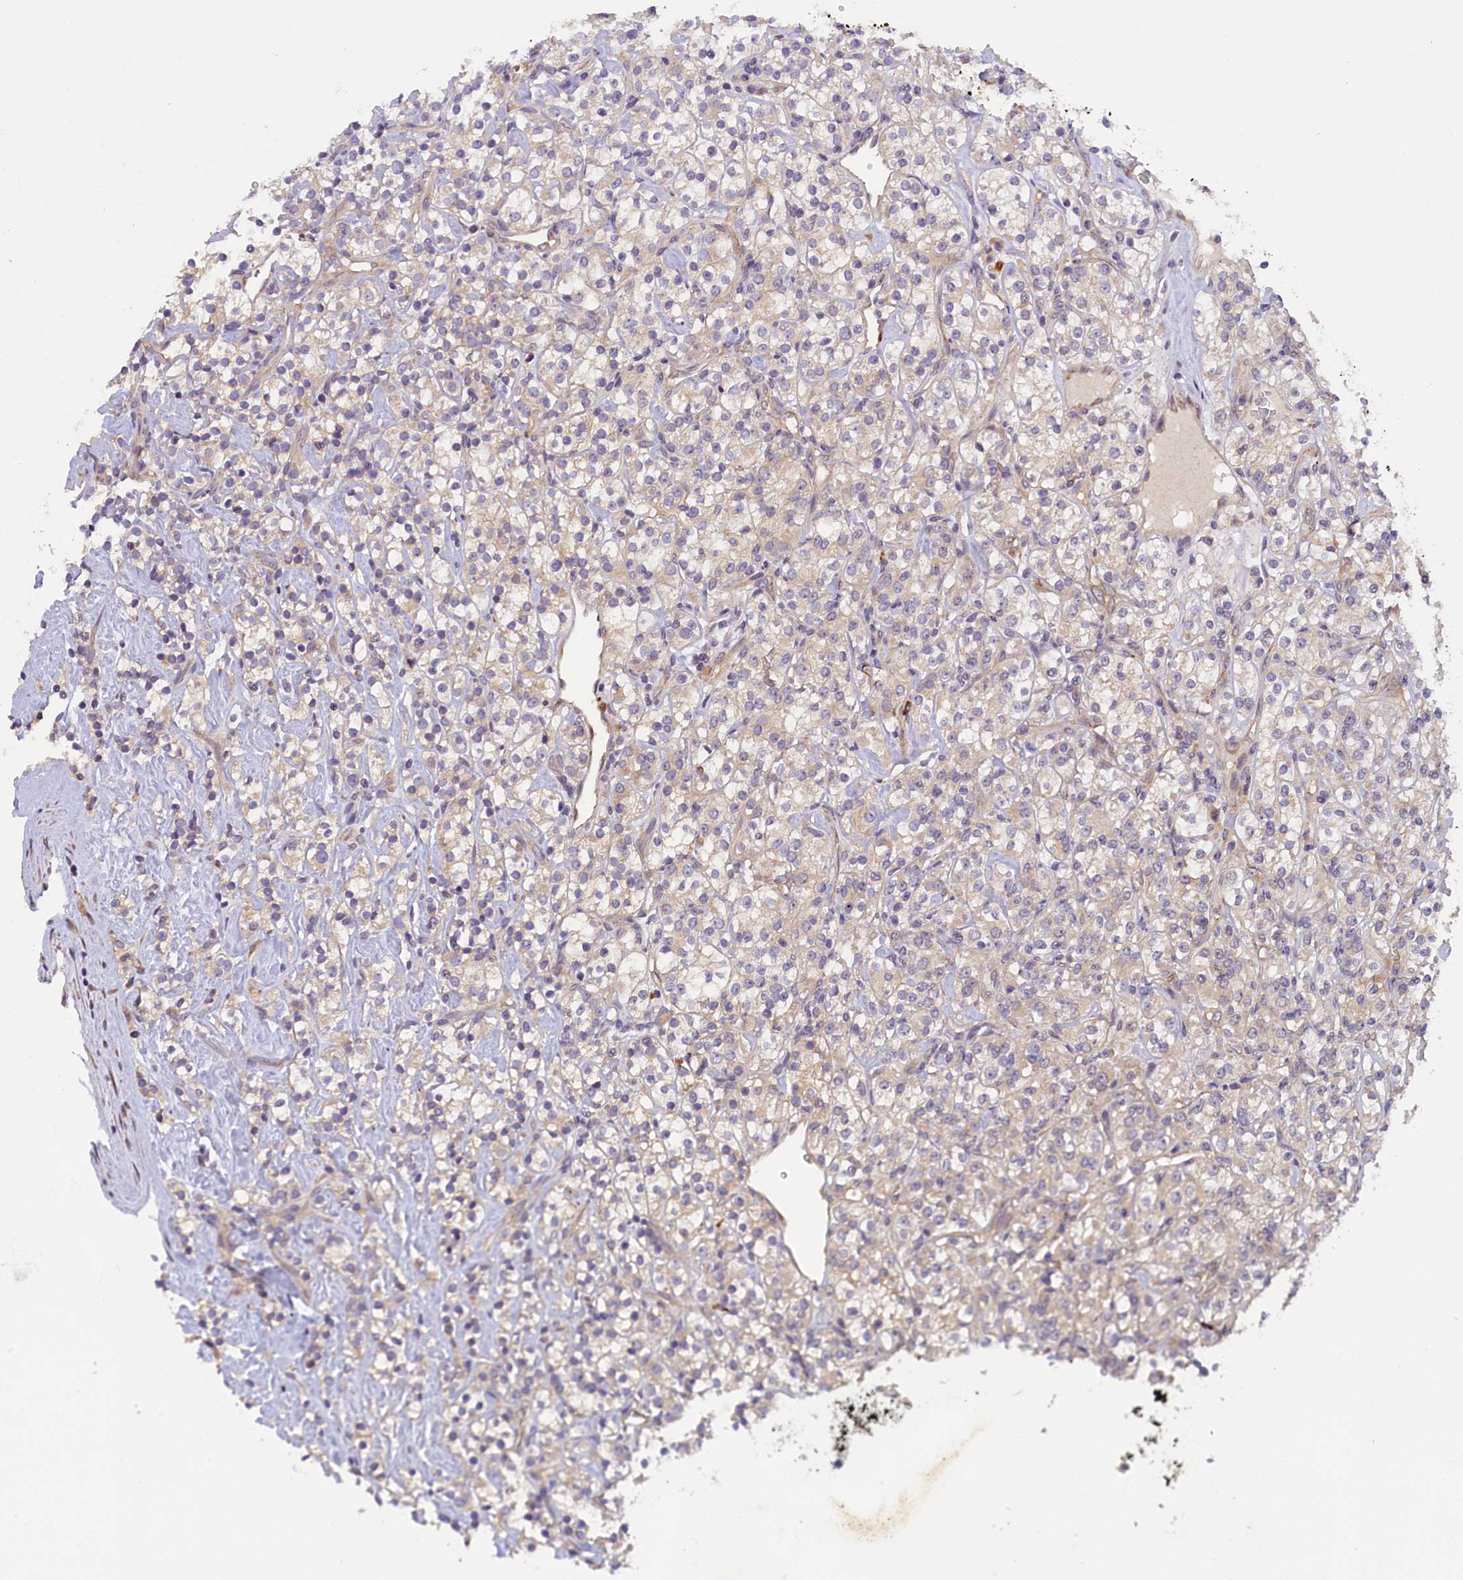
{"staining": {"intensity": "weak", "quantity": "<25%", "location": "cytoplasmic/membranous"}, "tissue": "renal cancer", "cell_type": "Tumor cells", "image_type": "cancer", "snomed": [{"axis": "morphology", "description": "Adenocarcinoma, NOS"}, {"axis": "topography", "description": "Kidney"}], "caption": "Immunohistochemical staining of human renal cancer (adenocarcinoma) demonstrates no significant staining in tumor cells.", "gene": "CCDC9B", "patient": {"sex": "male", "age": 77}}